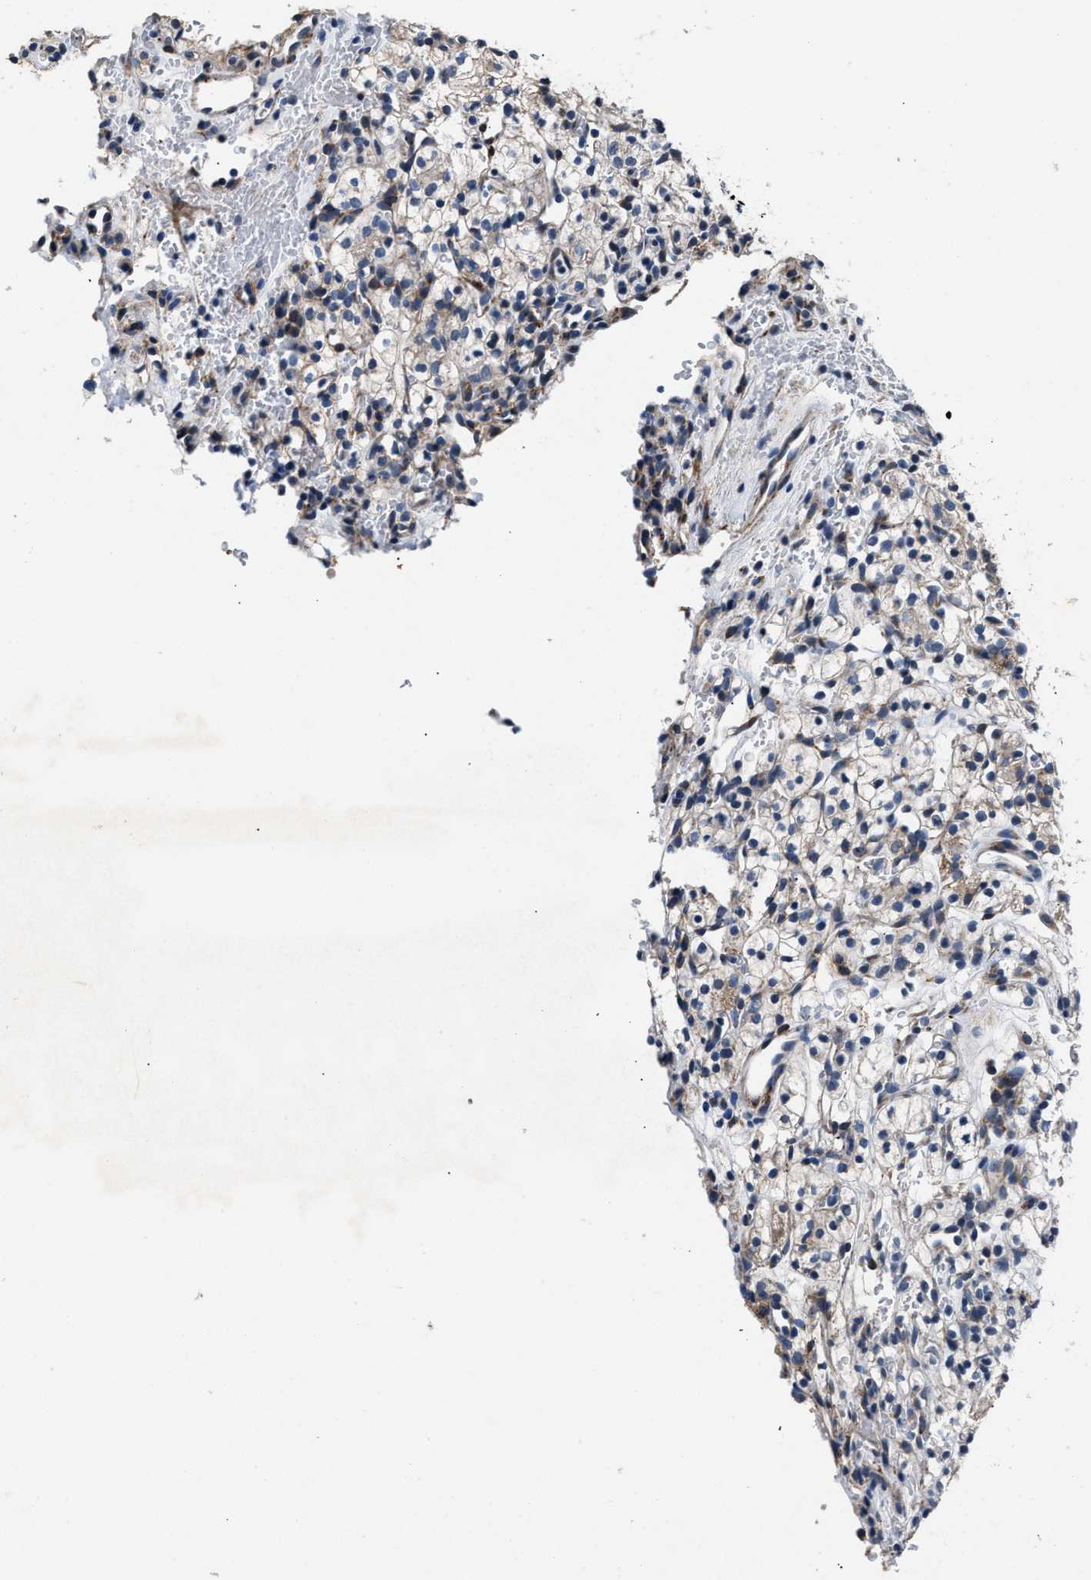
{"staining": {"intensity": "weak", "quantity": "<25%", "location": "cytoplasmic/membranous"}, "tissue": "renal cancer", "cell_type": "Tumor cells", "image_type": "cancer", "snomed": [{"axis": "morphology", "description": "Adenocarcinoma, NOS"}, {"axis": "topography", "description": "Kidney"}], "caption": "High magnification brightfield microscopy of renal adenocarcinoma stained with DAB (3,3'-diaminobenzidine) (brown) and counterstained with hematoxylin (blue): tumor cells show no significant expression.", "gene": "DNAJC24", "patient": {"sex": "female", "age": 57}}